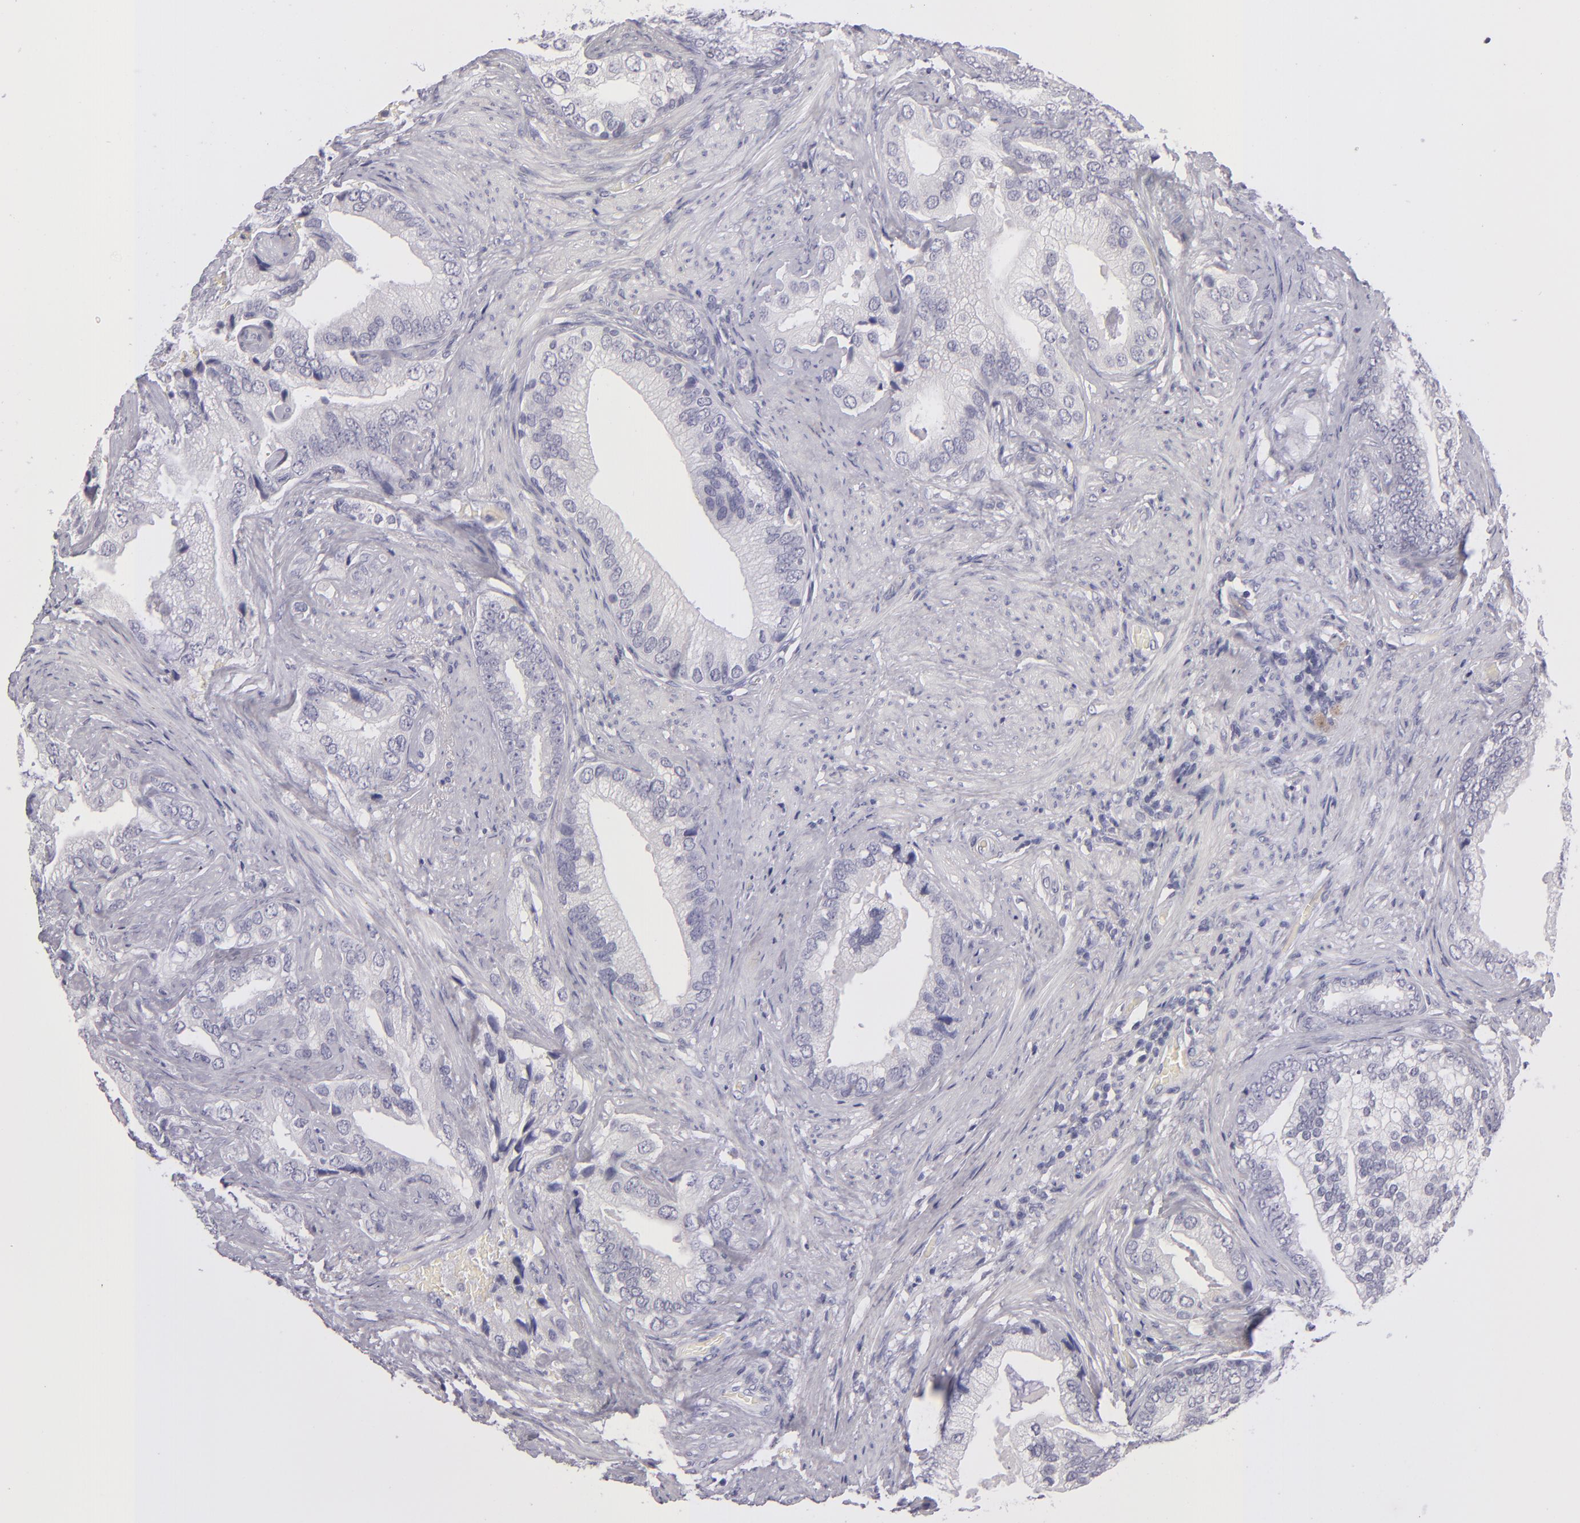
{"staining": {"intensity": "negative", "quantity": "none", "location": "none"}, "tissue": "prostate cancer", "cell_type": "Tumor cells", "image_type": "cancer", "snomed": [{"axis": "morphology", "description": "Adenocarcinoma, Low grade"}, {"axis": "topography", "description": "Prostate"}], "caption": "Immunohistochemistry (IHC) histopathology image of prostate low-grade adenocarcinoma stained for a protein (brown), which exhibits no staining in tumor cells.", "gene": "TNNC1", "patient": {"sex": "male", "age": 71}}